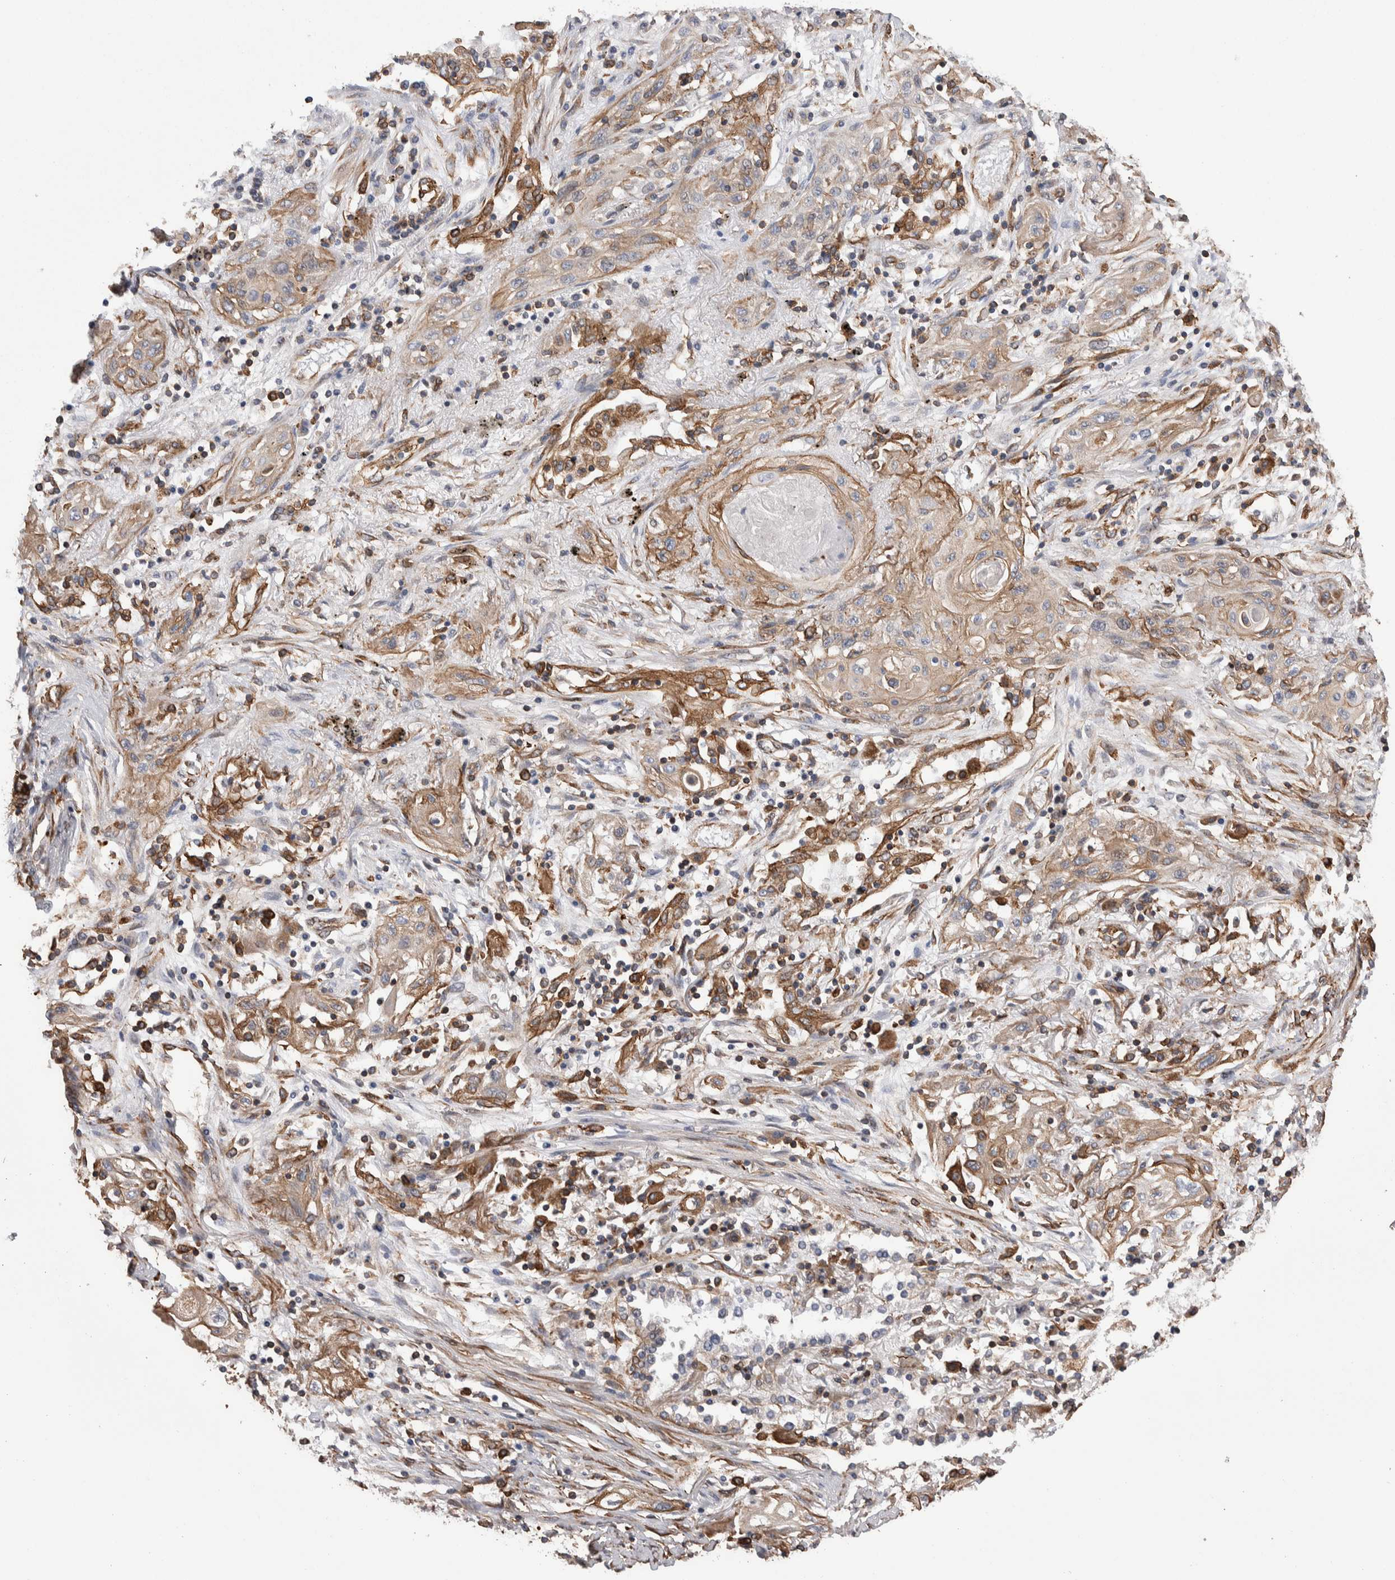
{"staining": {"intensity": "moderate", "quantity": ">75%", "location": "cytoplasmic/membranous"}, "tissue": "lung cancer", "cell_type": "Tumor cells", "image_type": "cancer", "snomed": [{"axis": "morphology", "description": "Squamous cell carcinoma, NOS"}, {"axis": "topography", "description": "Lung"}], "caption": "Human lung squamous cell carcinoma stained with a brown dye reveals moderate cytoplasmic/membranous positive expression in about >75% of tumor cells.", "gene": "KIF12", "patient": {"sex": "female", "age": 47}}